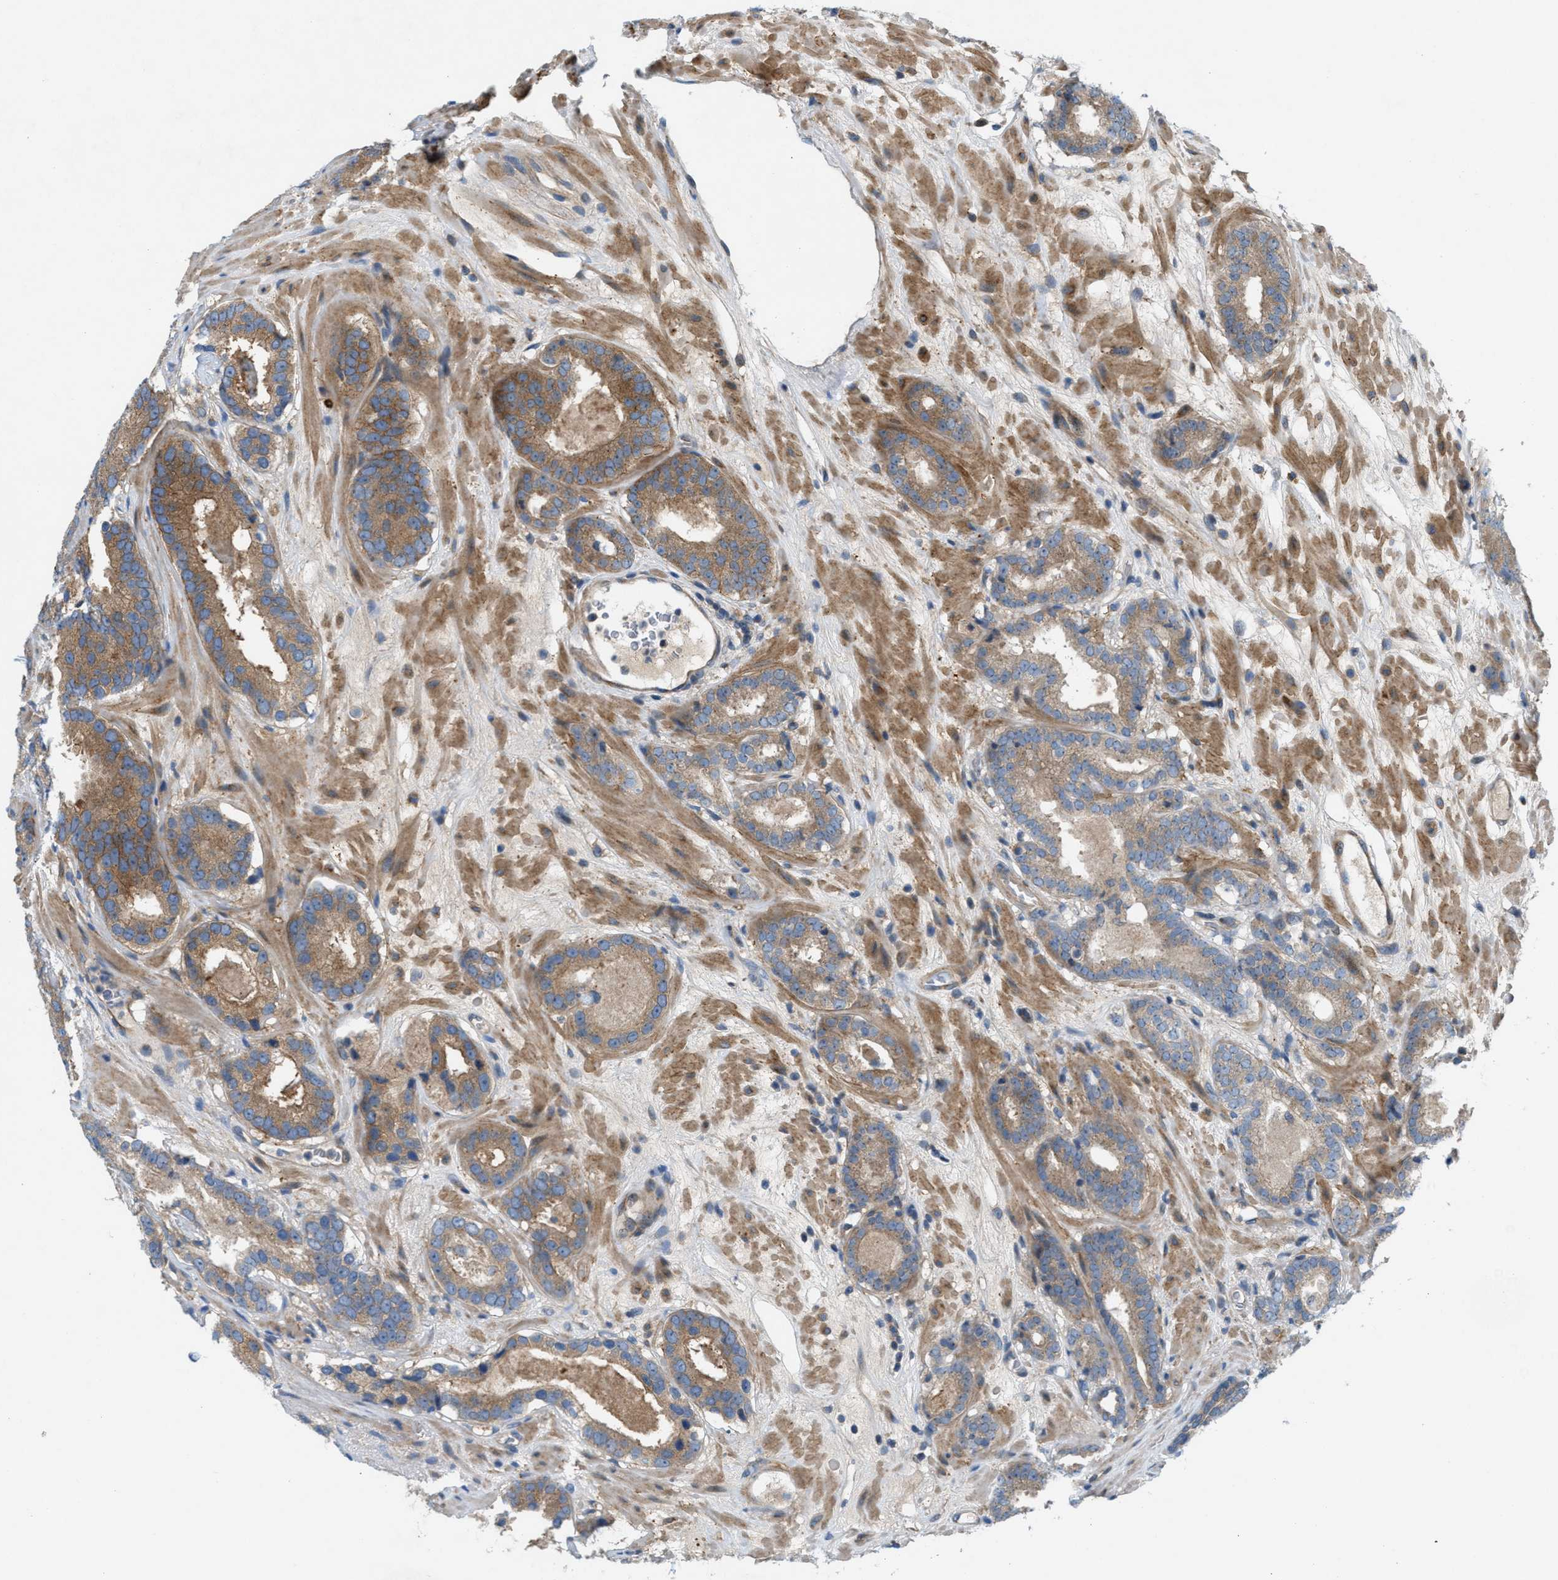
{"staining": {"intensity": "moderate", "quantity": ">75%", "location": "cytoplasmic/membranous"}, "tissue": "prostate cancer", "cell_type": "Tumor cells", "image_type": "cancer", "snomed": [{"axis": "morphology", "description": "Adenocarcinoma, Low grade"}, {"axis": "topography", "description": "Prostate"}], "caption": "The immunohistochemical stain highlights moderate cytoplasmic/membranous expression in tumor cells of adenocarcinoma (low-grade) (prostate) tissue. The staining is performed using DAB brown chromogen to label protein expression. The nuclei are counter-stained blue using hematoxylin.", "gene": "CYB5D1", "patient": {"sex": "male", "age": 69}}